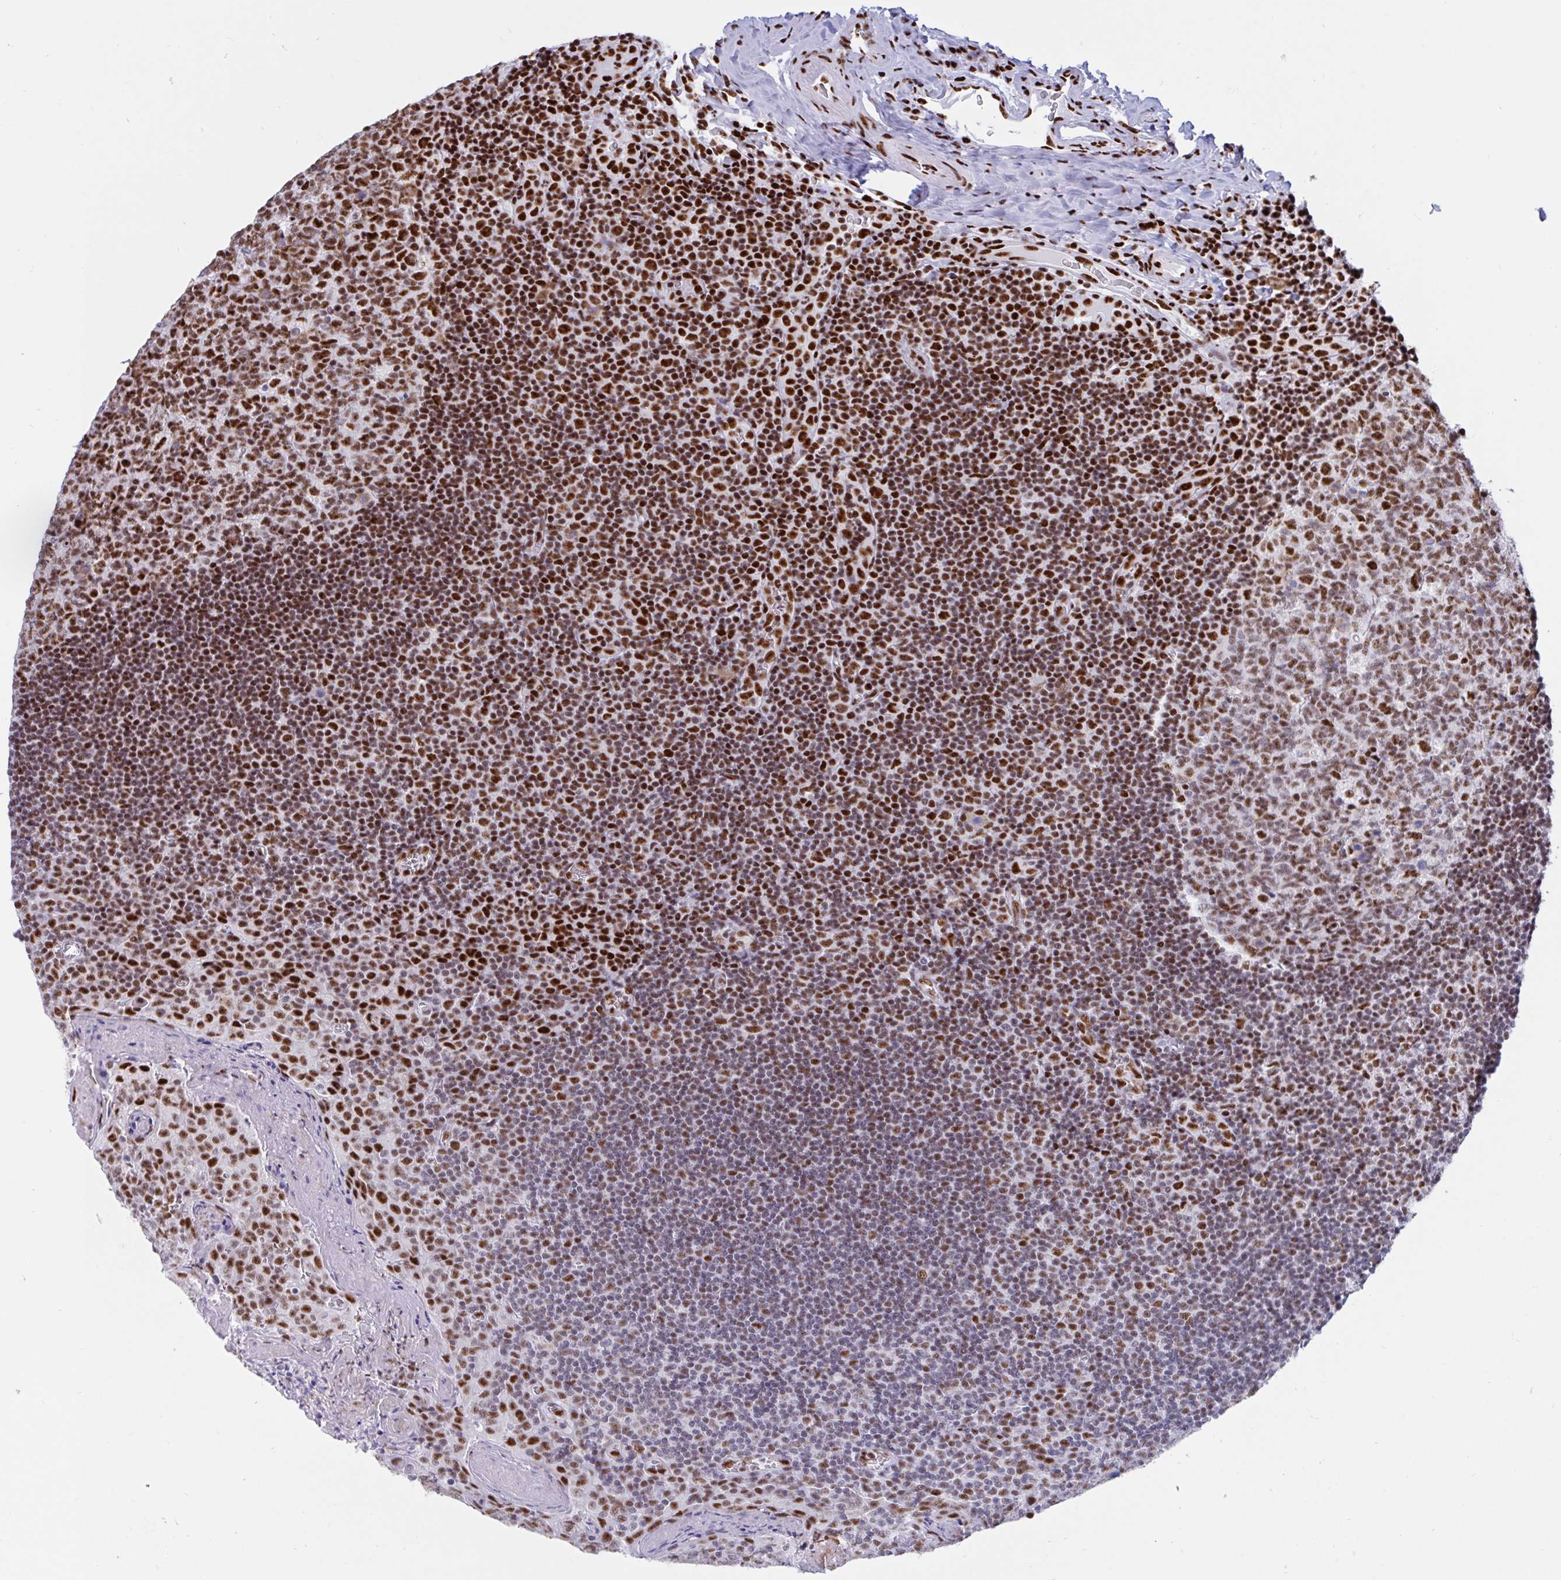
{"staining": {"intensity": "strong", "quantity": "25%-75%", "location": "nuclear"}, "tissue": "tonsil", "cell_type": "Germinal center cells", "image_type": "normal", "snomed": [{"axis": "morphology", "description": "Normal tissue, NOS"}, {"axis": "morphology", "description": "Inflammation, NOS"}, {"axis": "topography", "description": "Tonsil"}], "caption": "This image demonstrates immunohistochemistry staining of unremarkable tonsil, with high strong nuclear staining in about 25%-75% of germinal center cells.", "gene": "IKZF2", "patient": {"sex": "female", "age": 31}}